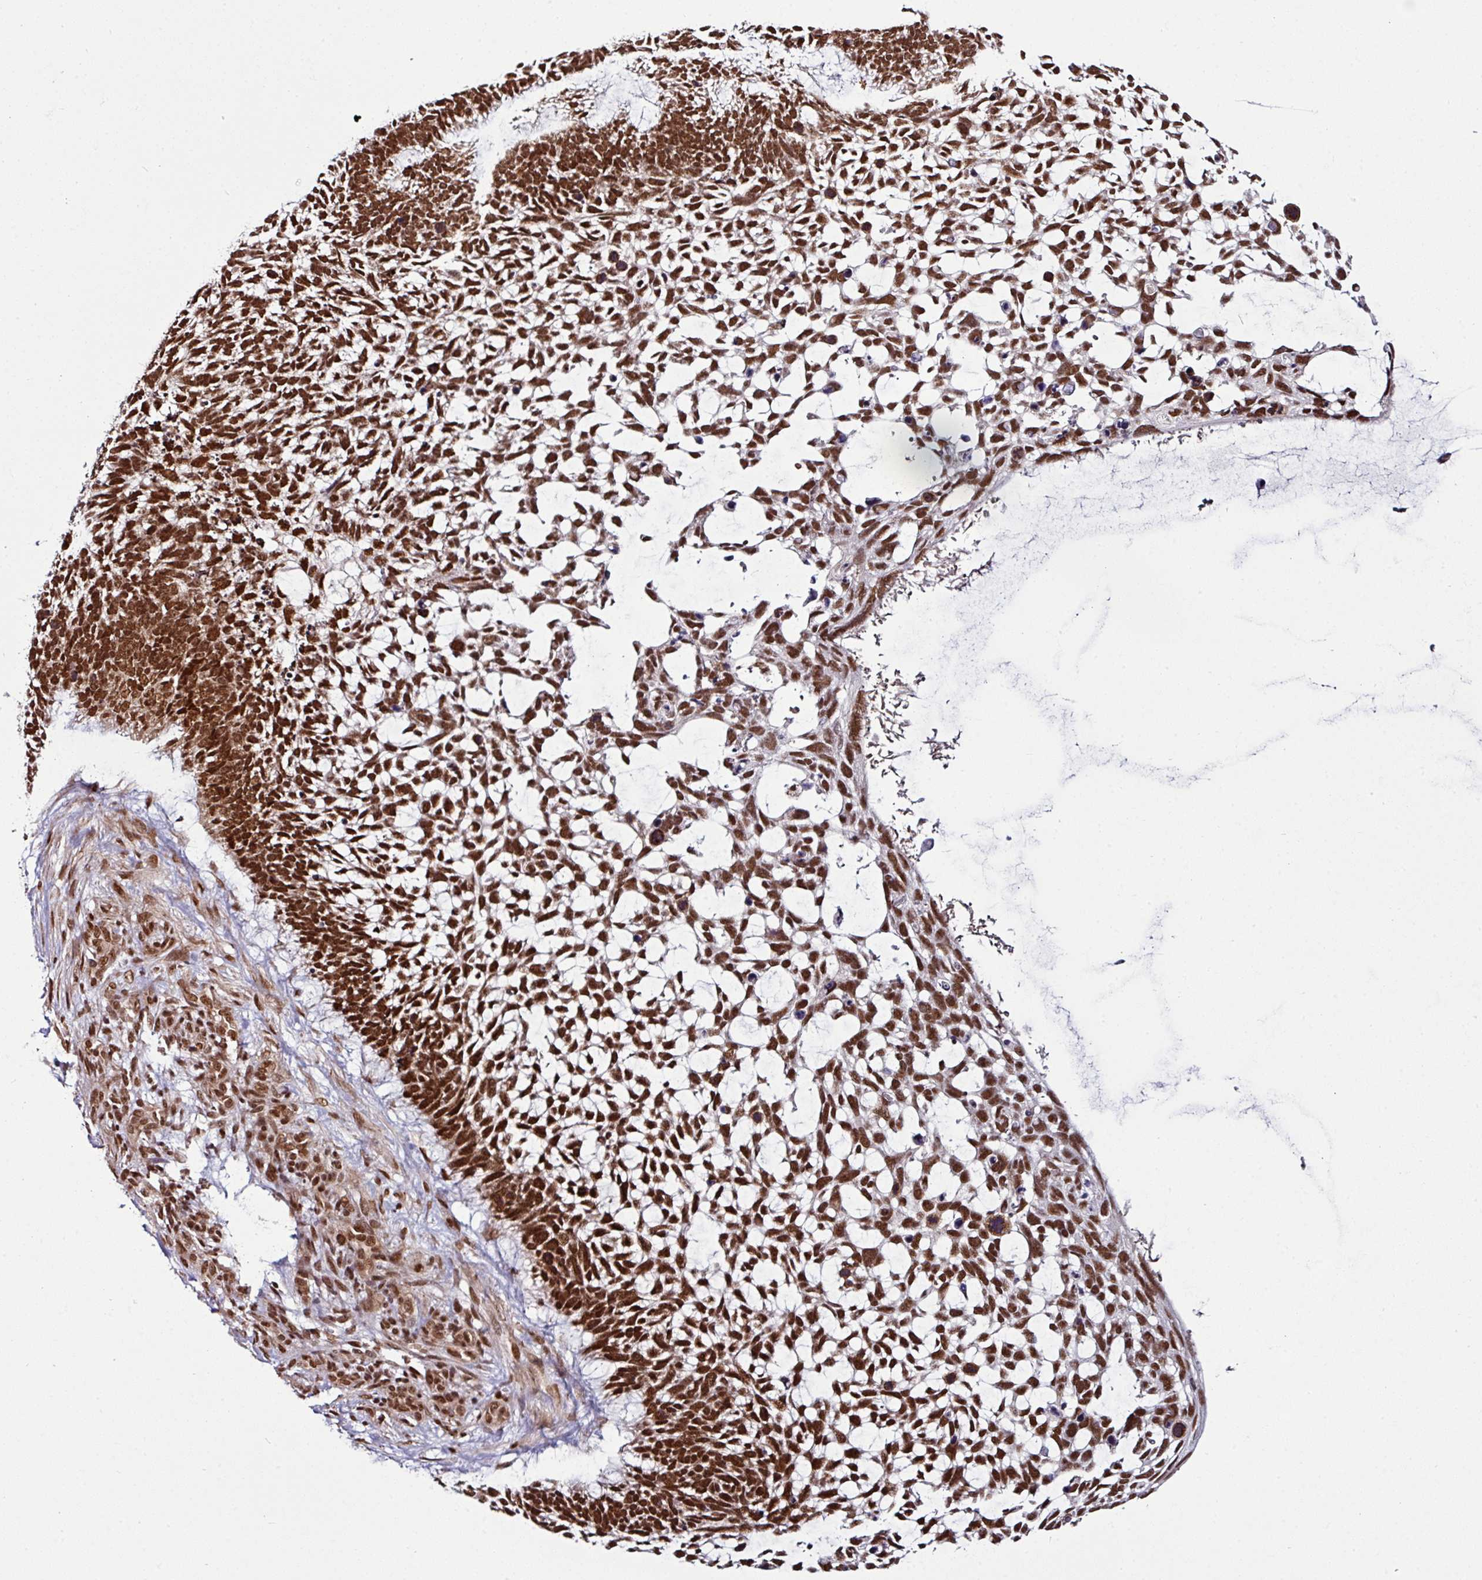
{"staining": {"intensity": "strong", "quantity": ">75%", "location": "cytoplasmic/membranous,nuclear"}, "tissue": "skin cancer", "cell_type": "Tumor cells", "image_type": "cancer", "snomed": [{"axis": "morphology", "description": "Basal cell carcinoma"}, {"axis": "topography", "description": "Skin"}], "caption": "This micrograph exhibits immunohistochemistry (IHC) staining of skin cancer (basal cell carcinoma), with high strong cytoplasmic/membranous and nuclear staining in about >75% of tumor cells.", "gene": "MORF4L2", "patient": {"sex": "male", "age": 88}}